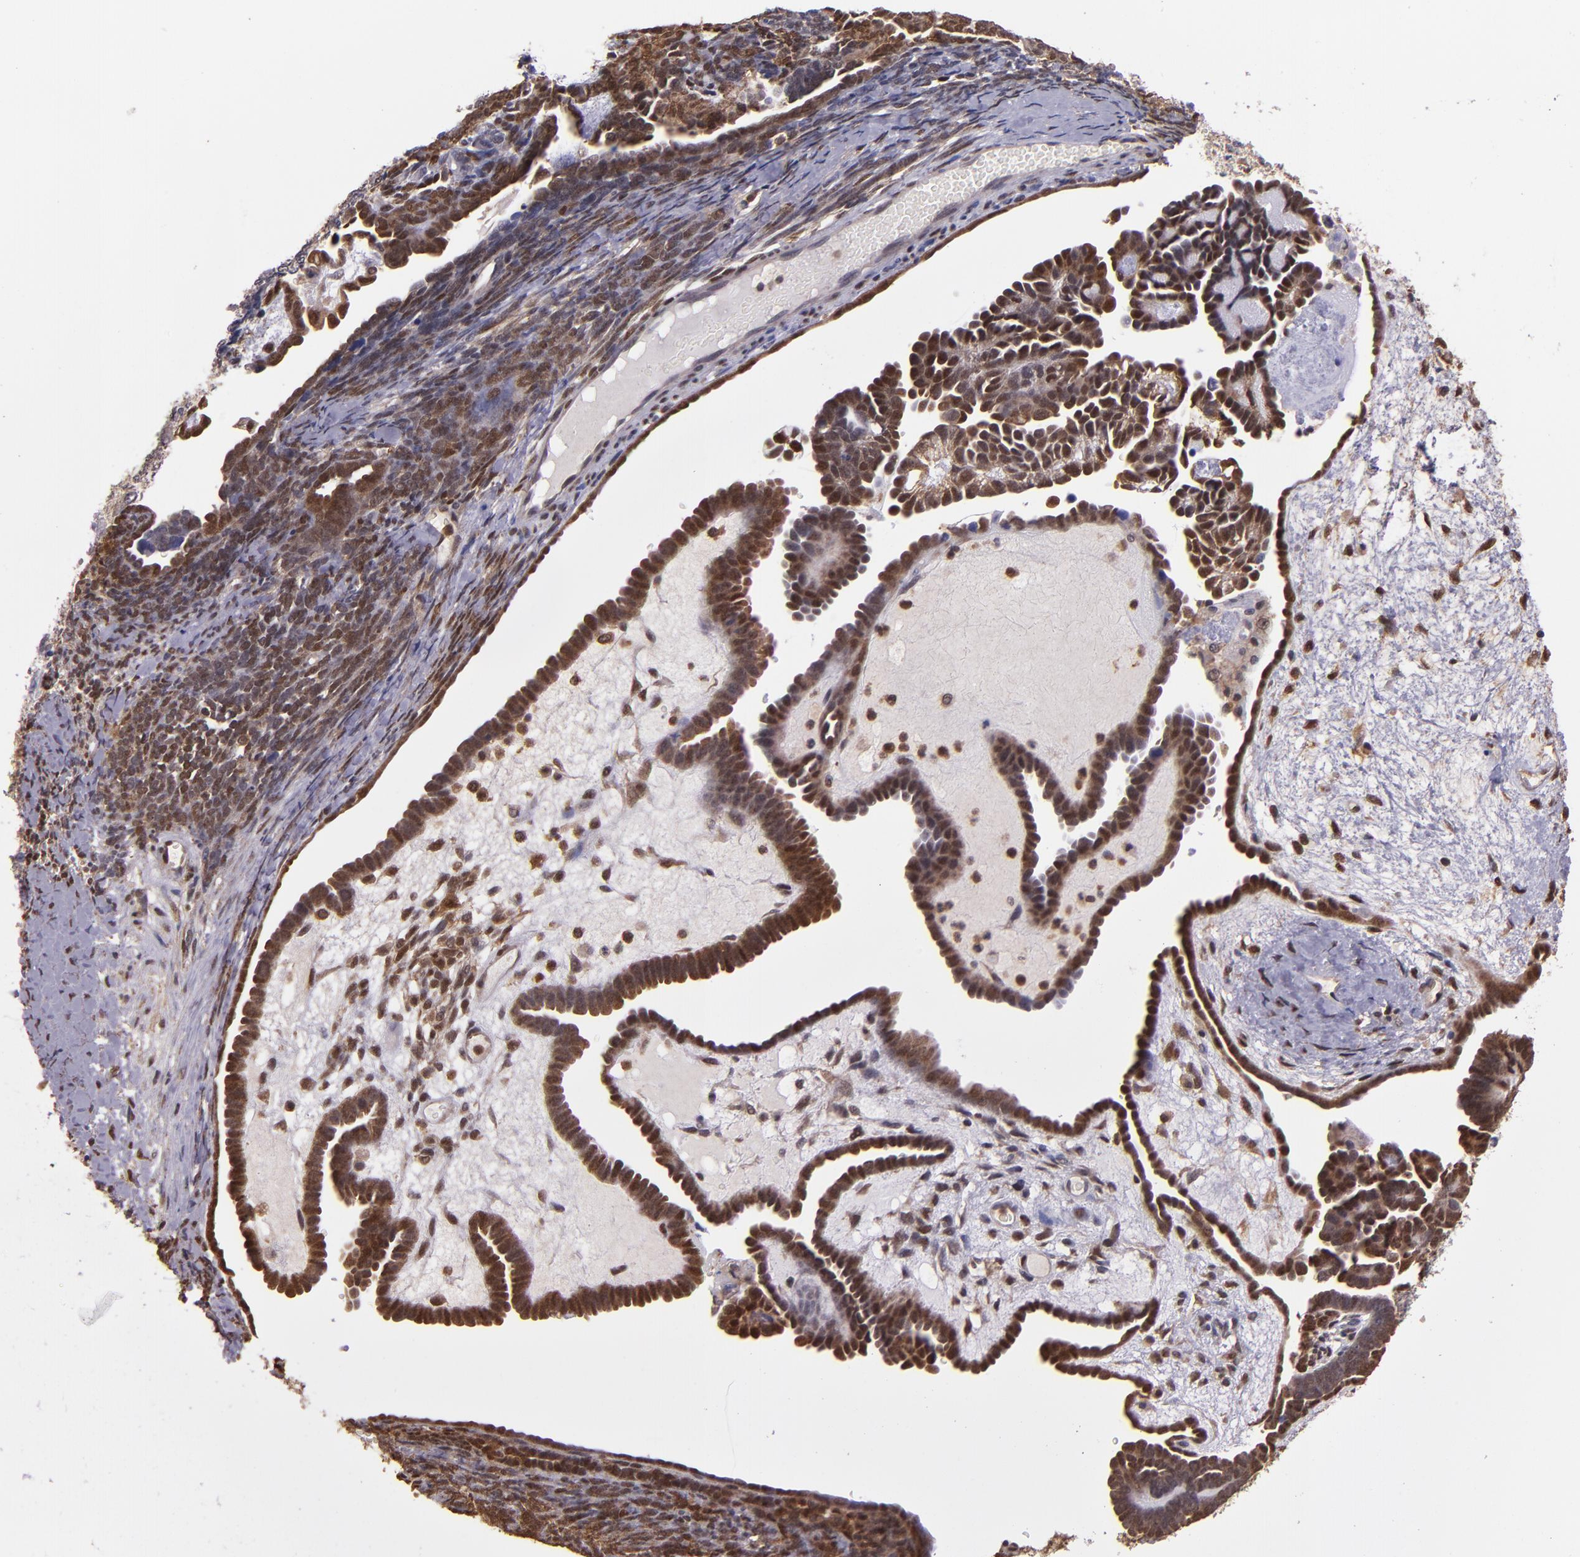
{"staining": {"intensity": "strong", "quantity": ">75%", "location": "cytoplasmic/membranous,nuclear"}, "tissue": "endometrial cancer", "cell_type": "Tumor cells", "image_type": "cancer", "snomed": [{"axis": "morphology", "description": "Neoplasm, malignant, NOS"}, {"axis": "topography", "description": "Endometrium"}], "caption": "A brown stain shows strong cytoplasmic/membranous and nuclear positivity of a protein in human endometrial malignant neoplasm tumor cells. (Brightfield microscopy of DAB IHC at high magnification).", "gene": "STAT6", "patient": {"sex": "female", "age": 74}}